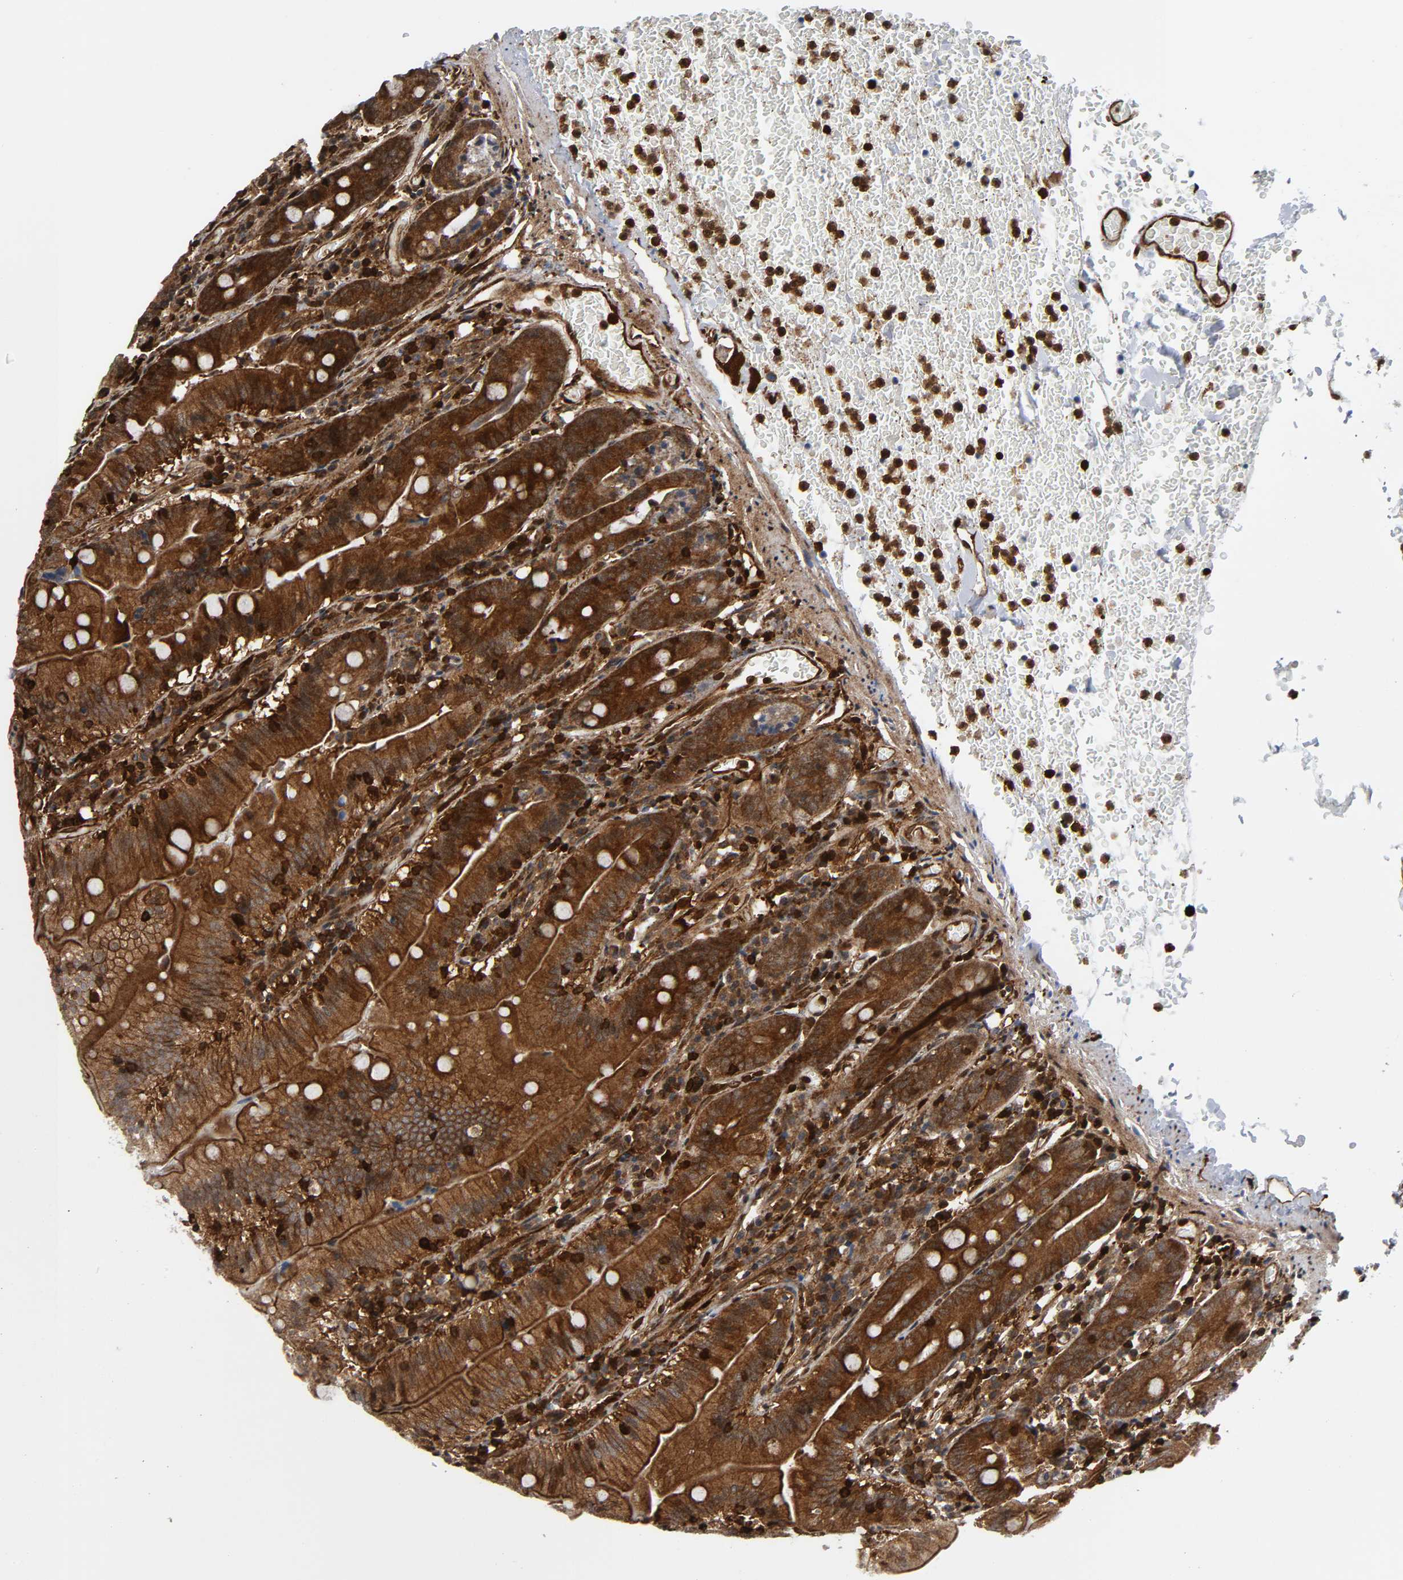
{"staining": {"intensity": "moderate", "quantity": "<25%", "location": "cytoplasmic/membranous,nuclear"}, "tissue": "small intestine", "cell_type": "Glandular cells", "image_type": "normal", "snomed": [{"axis": "morphology", "description": "Normal tissue, NOS"}, {"axis": "topography", "description": "Small intestine"}], "caption": "A low amount of moderate cytoplasmic/membranous,nuclear positivity is present in about <25% of glandular cells in normal small intestine.", "gene": "MAPK1", "patient": {"sex": "male", "age": 71}}